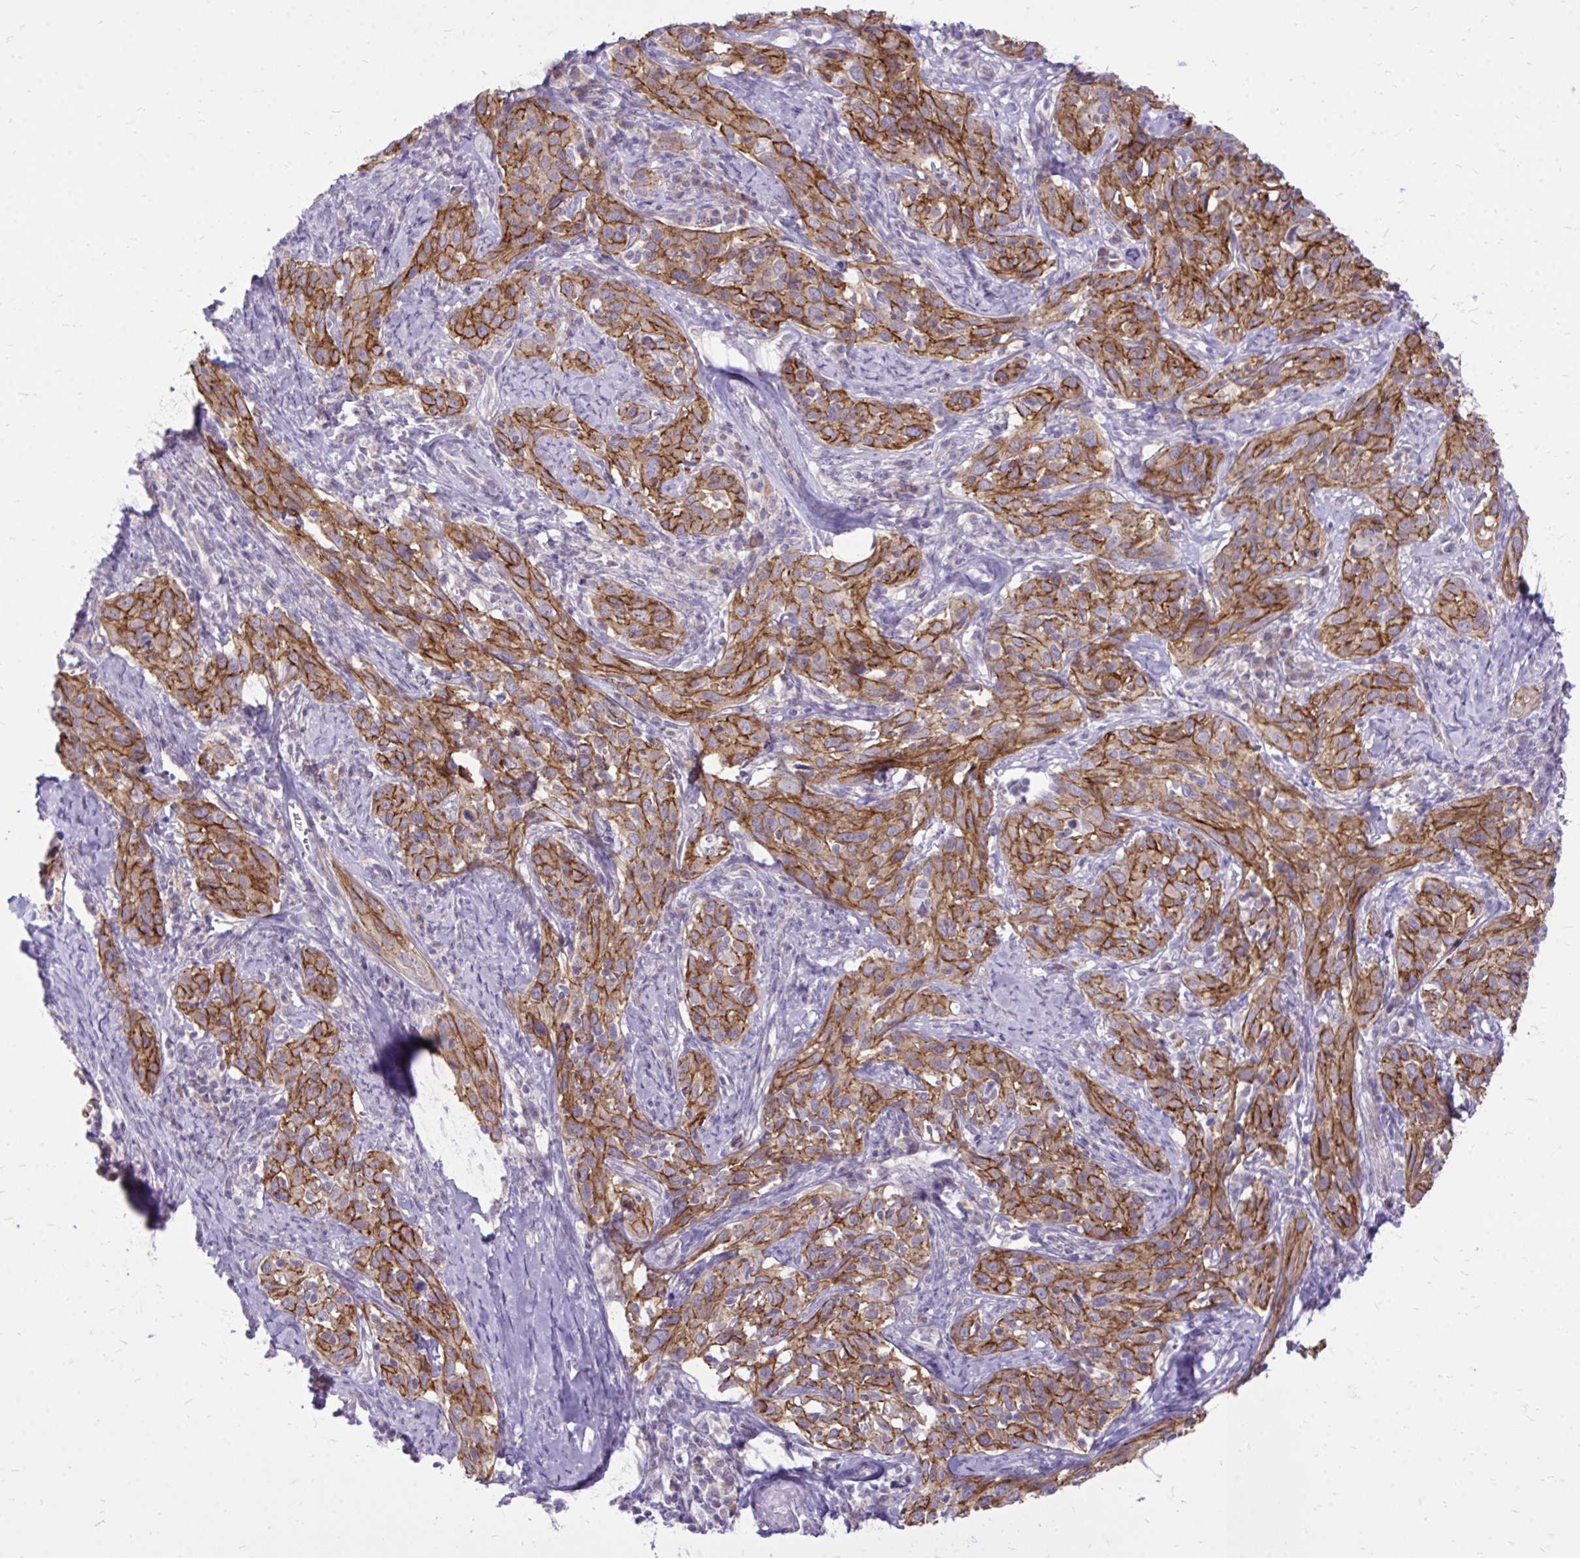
{"staining": {"intensity": "moderate", "quantity": ">75%", "location": "cytoplasmic/membranous"}, "tissue": "cervical cancer", "cell_type": "Tumor cells", "image_type": "cancer", "snomed": [{"axis": "morphology", "description": "Normal tissue, NOS"}, {"axis": "morphology", "description": "Squamous cell carcinoma, NOS"}, {"axis": "topography", "description": "Cervix"}], "caption": "Cervical cancer (squamous cell carcinoma) was stained to show a protein in brown. There is medium levels of moderate cytoplasmic/membranous positivity in approximately >75% of tumor cells. (brown staining indicates protein expression, while blue staining denotes nuclei).", "gene": "SPTBN2", "patient": {"sex": "female", "age": 51}}